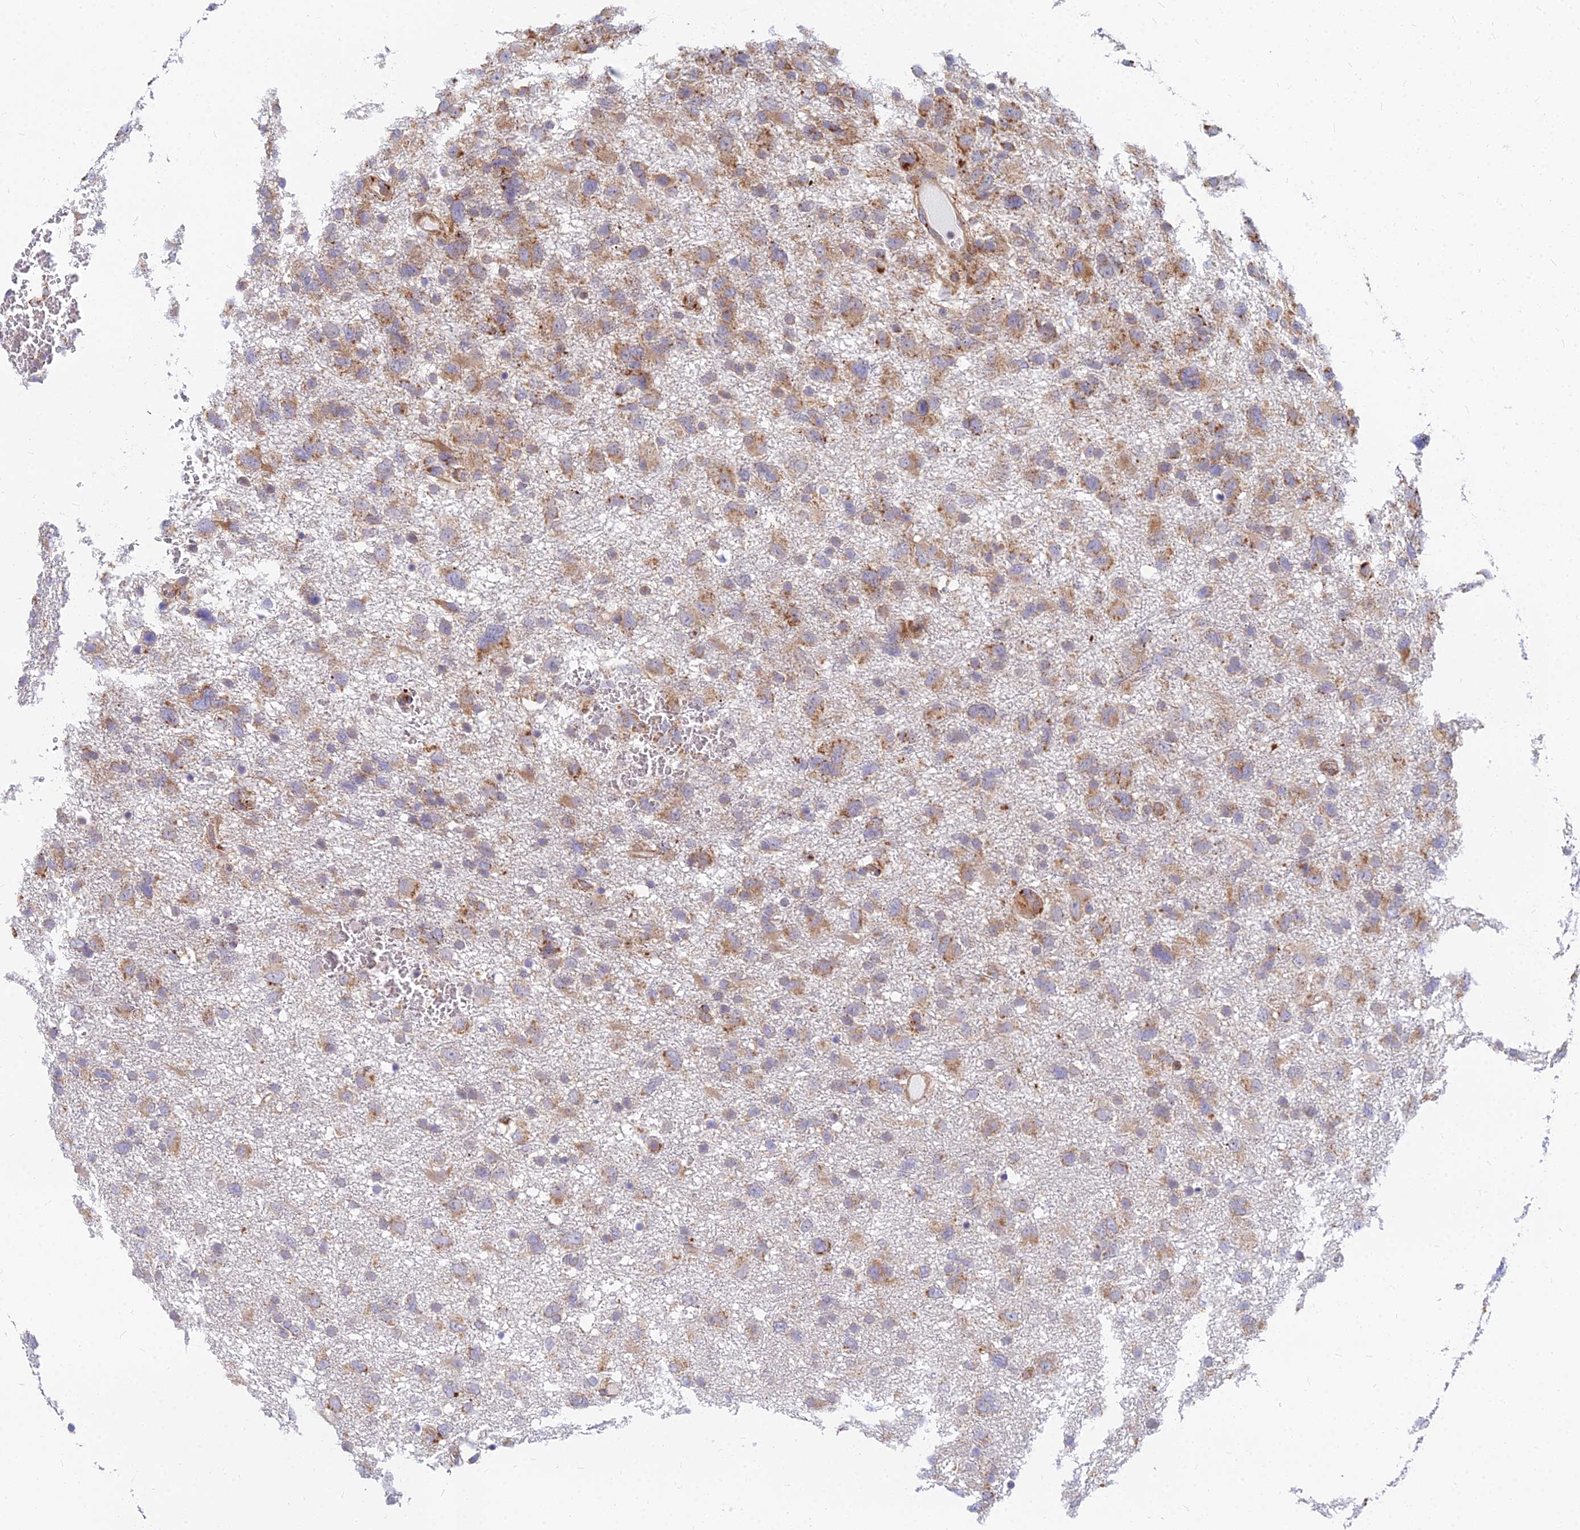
{"staining": {"intensity": "moderate", "quantity": "25%-75%", "location": "cytoplasmic/membranous"}, "tissue": "glioma", "cell_type": "Tumor cells", "image_type": "cancer", "snomed": [{"axis": "morphology", "description": "Glioma, malignant, High grade"}, {"axis": "topography", "description": "Brain"}], "caption": "Tumor cells exhibit medium levels of moderate cytoplasmic/membranous expression in about 25%-75% of cells in glioma. The staining is performed using DAB brown chromogen to label protein expression. The nuclei are counter-stained blue using hematoxylin.", "gene": "CCT6B", "patient": {"sex": "male", "age": 61}}